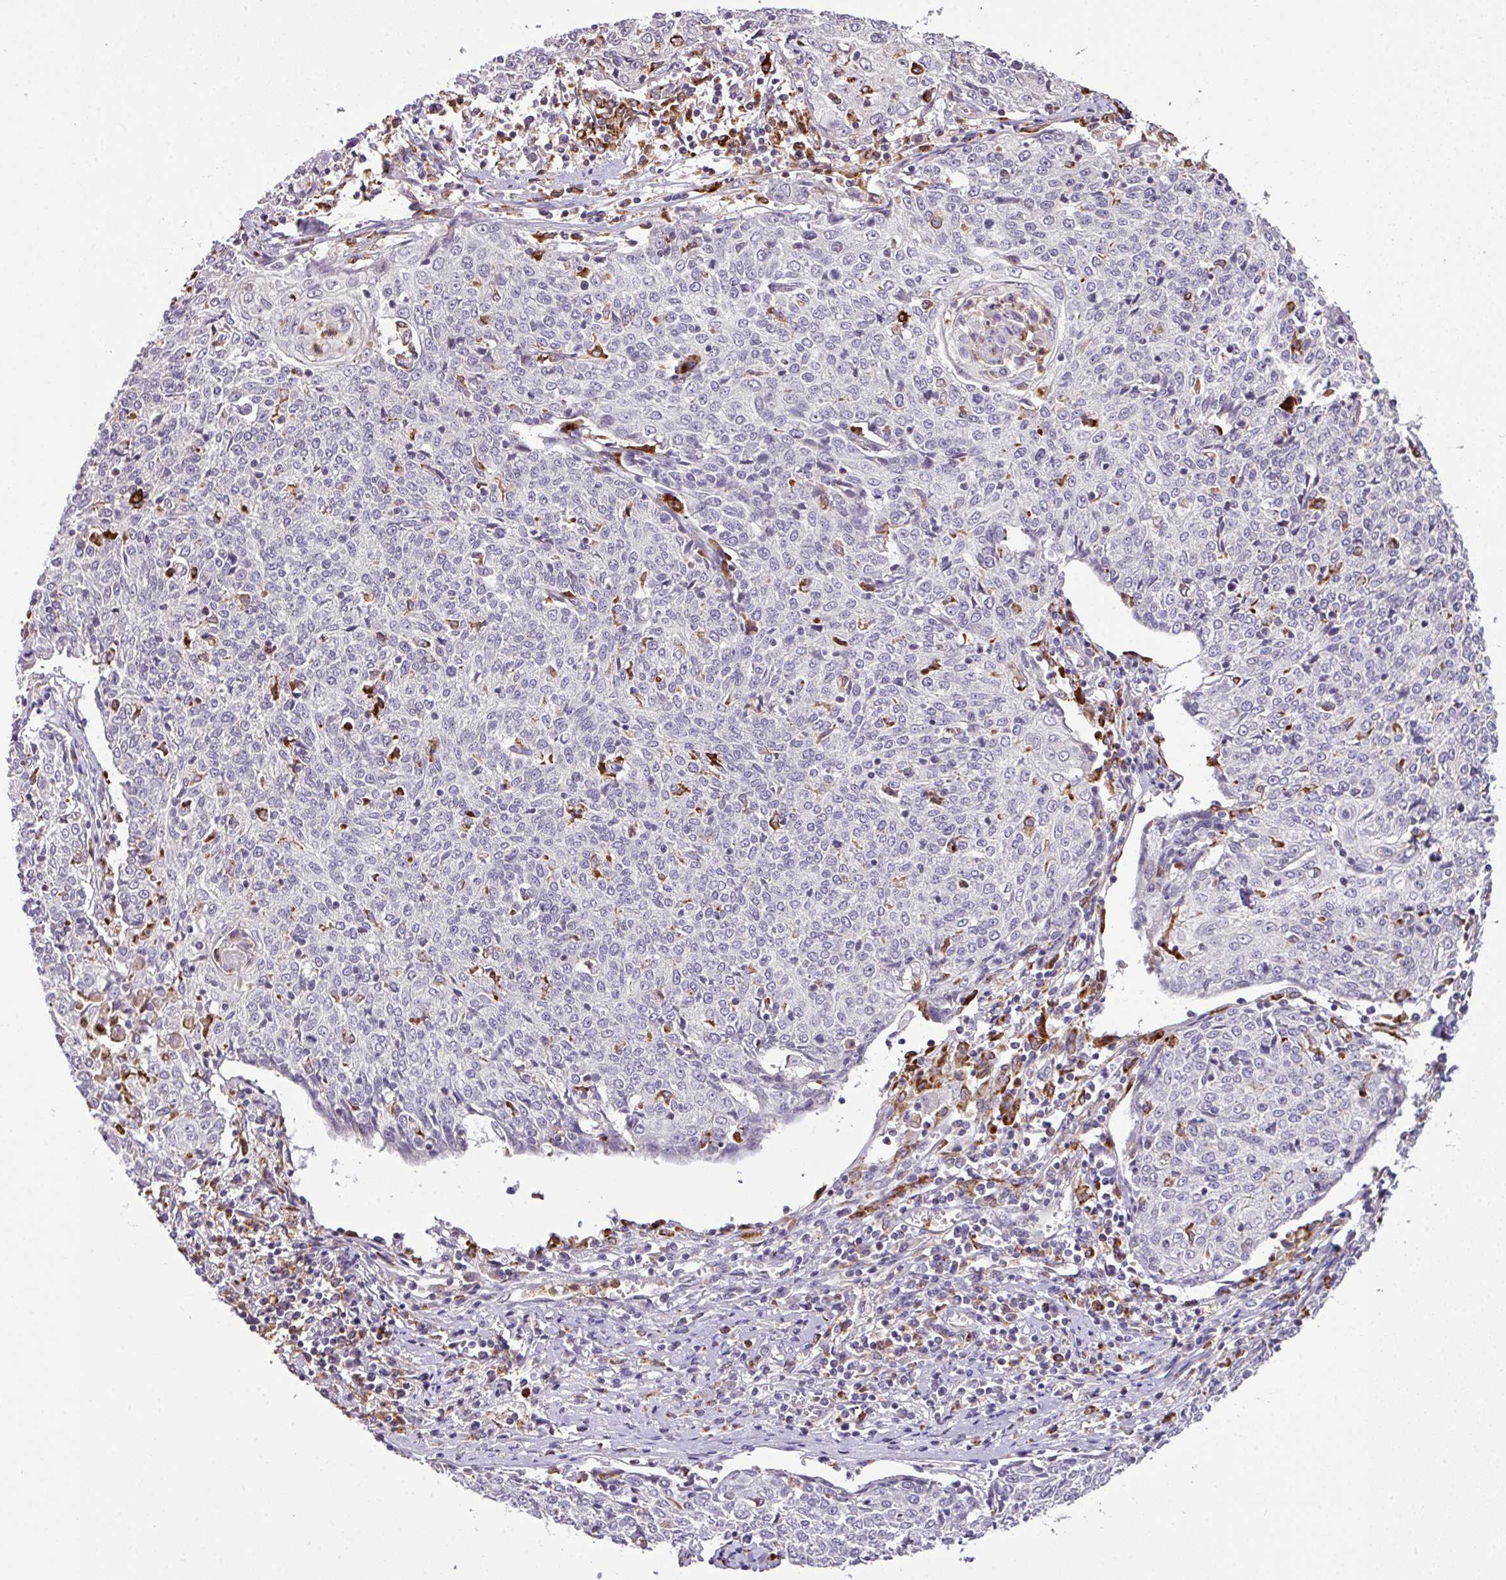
{"staining": {"intensity": "negative", "quantity": "none", "location": "none"}, "tissue": "cervical cancer", "cell_type": "Tumor cells", "image_type": "cancer", "snomed": [{"axis": "morphology", "description": "Squamous cell carcinoma, NOS"}, {"axis": "topography", "description": "Cervix"}], "caption": "Squamous cell carcinoma (cervical) was stained to show a protein in brown. There is no significant positivity in tumor cells.", "gene": "SMCO4", "patient": {"sex": "female", "age": 48}}